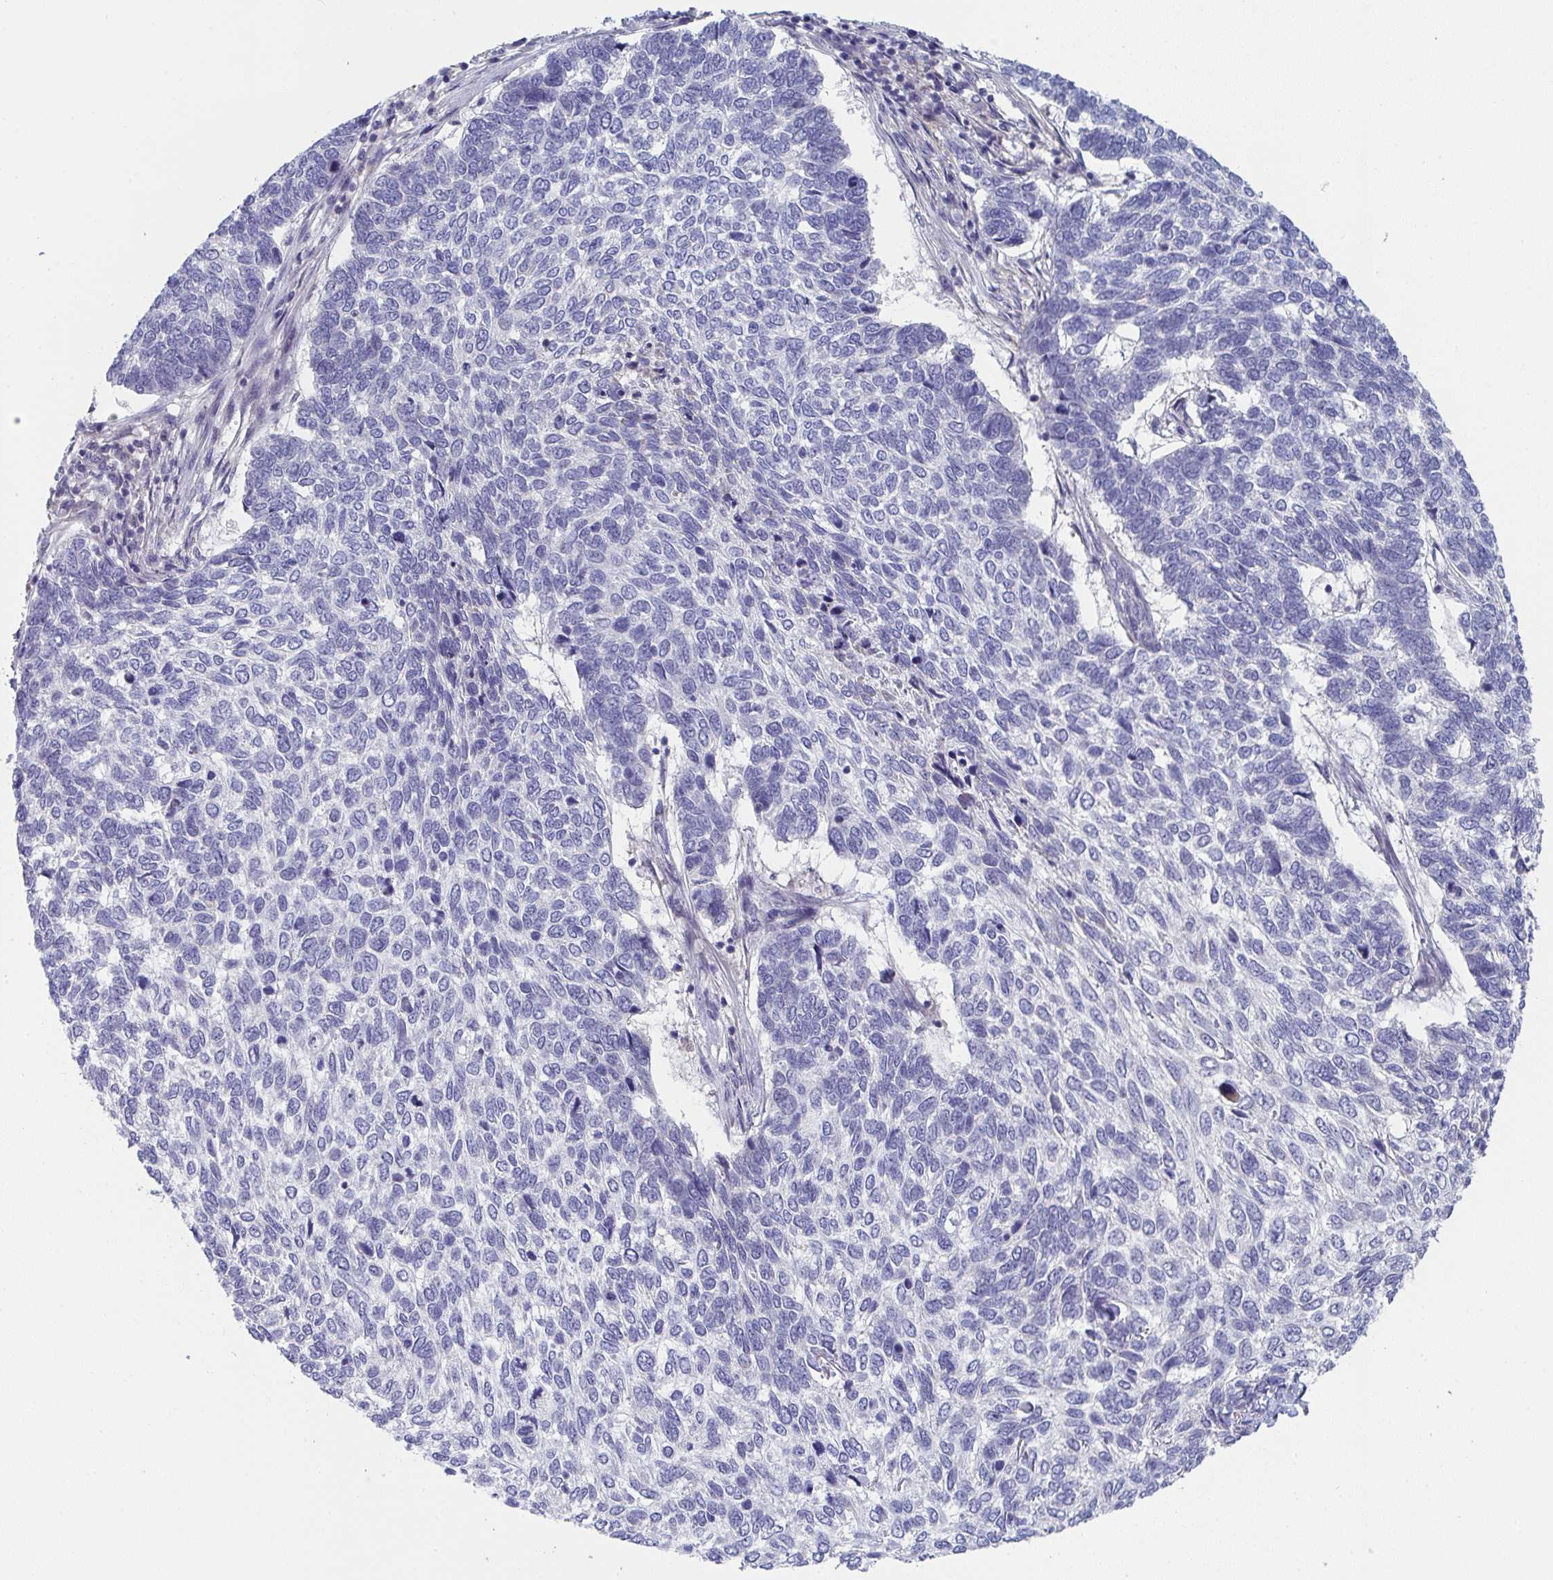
{"staining": {"intensity": "negative", "quantity": "none", "location": "none"}, "tissue": "skin cancer", "cell_type": "Tumor cells", "image_type": "cancer", "snomed": [{"axis": "morphology", "description": "Basal cell carcinoma"}, {"axis": "topography", "description": "Skin"}], "caption": "Tumor cells show no significant positivity in skin cancer. (Immunohistochemistry (ihc), brightfield microscopy, high magnification).", "gene": "VWDE", "patient": {"sex": "female", "age": 65}}